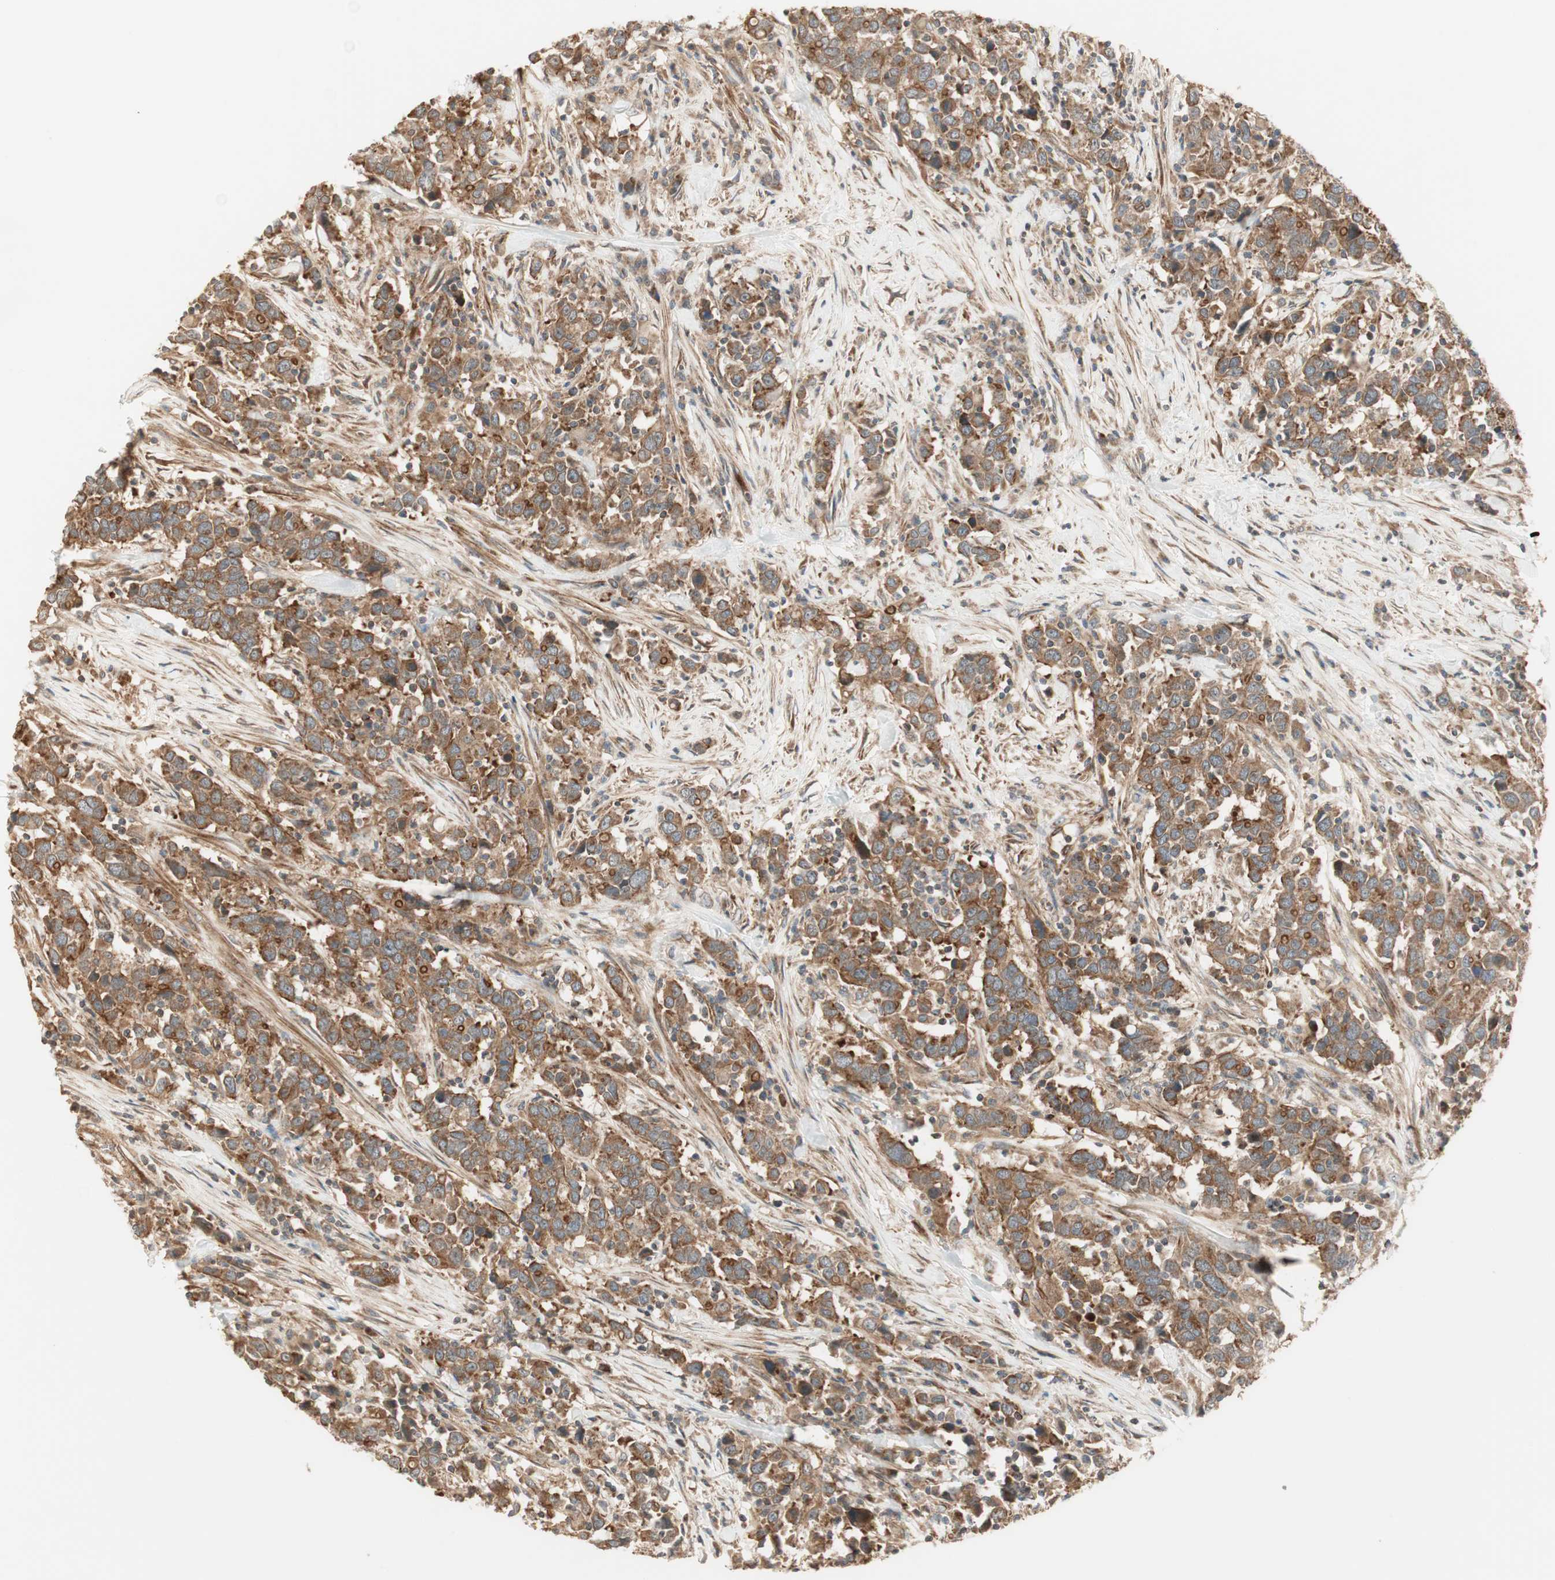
{"staining": {"intensity": "moderate", "quantity": ">75%", "location": "cytoplasmic/membranous"}, "tissue": "urothelial cancer", "cell_type": "Tumor cells", "image_type": "cancer", "snomed": [{"axis": "morphology", "description": "Urothelial carcinoma, High grade"}, {"axis": "topography", "description": "Urinary bladder"}], "caption": "The image reveals a brown stain indicating the presence of a protein in the cytoplasmic/membranous of tumor cells in urothelial carcinoma (high-grade).", "gene": "CTTNBP2NL", "patient": {"sex": "male", "age": 61}}